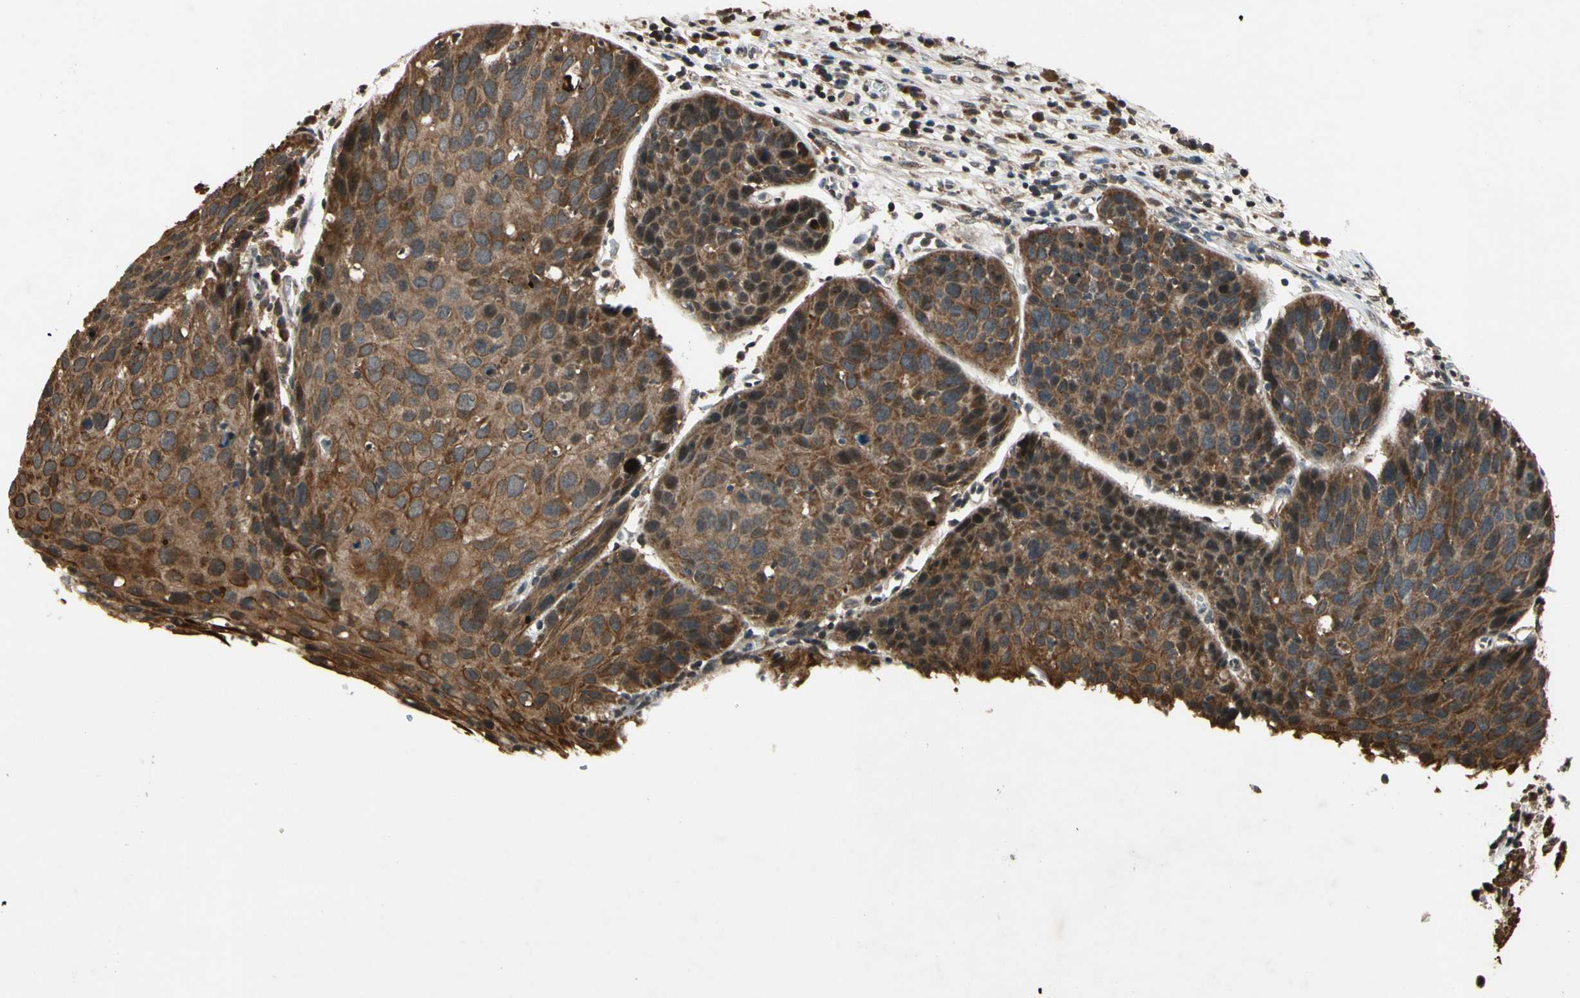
{"staining": {"intensity": "strong", "quantity": ">75%", "location": "cytoplasmic/membranous"}, "tissue": "cervical cancer", "cell_type": "Tumor cells", "image_type": "cancer", "snomed": [{"axis": "morphology", "description": "Squamous cell carcinoma, NOS"}, {"axis": "topography", "description": "Cervix"}], "caption": "An immunohistochemistry micrograph of neoplastic tissue is shown. Protein staining in brown labels strong cytoplasmic/membranous positivity in squamous cell carcinoma (cervical) within tumor cells.", "gene": "TMEM230", "patient": {"sex": "female", "age": 38}}